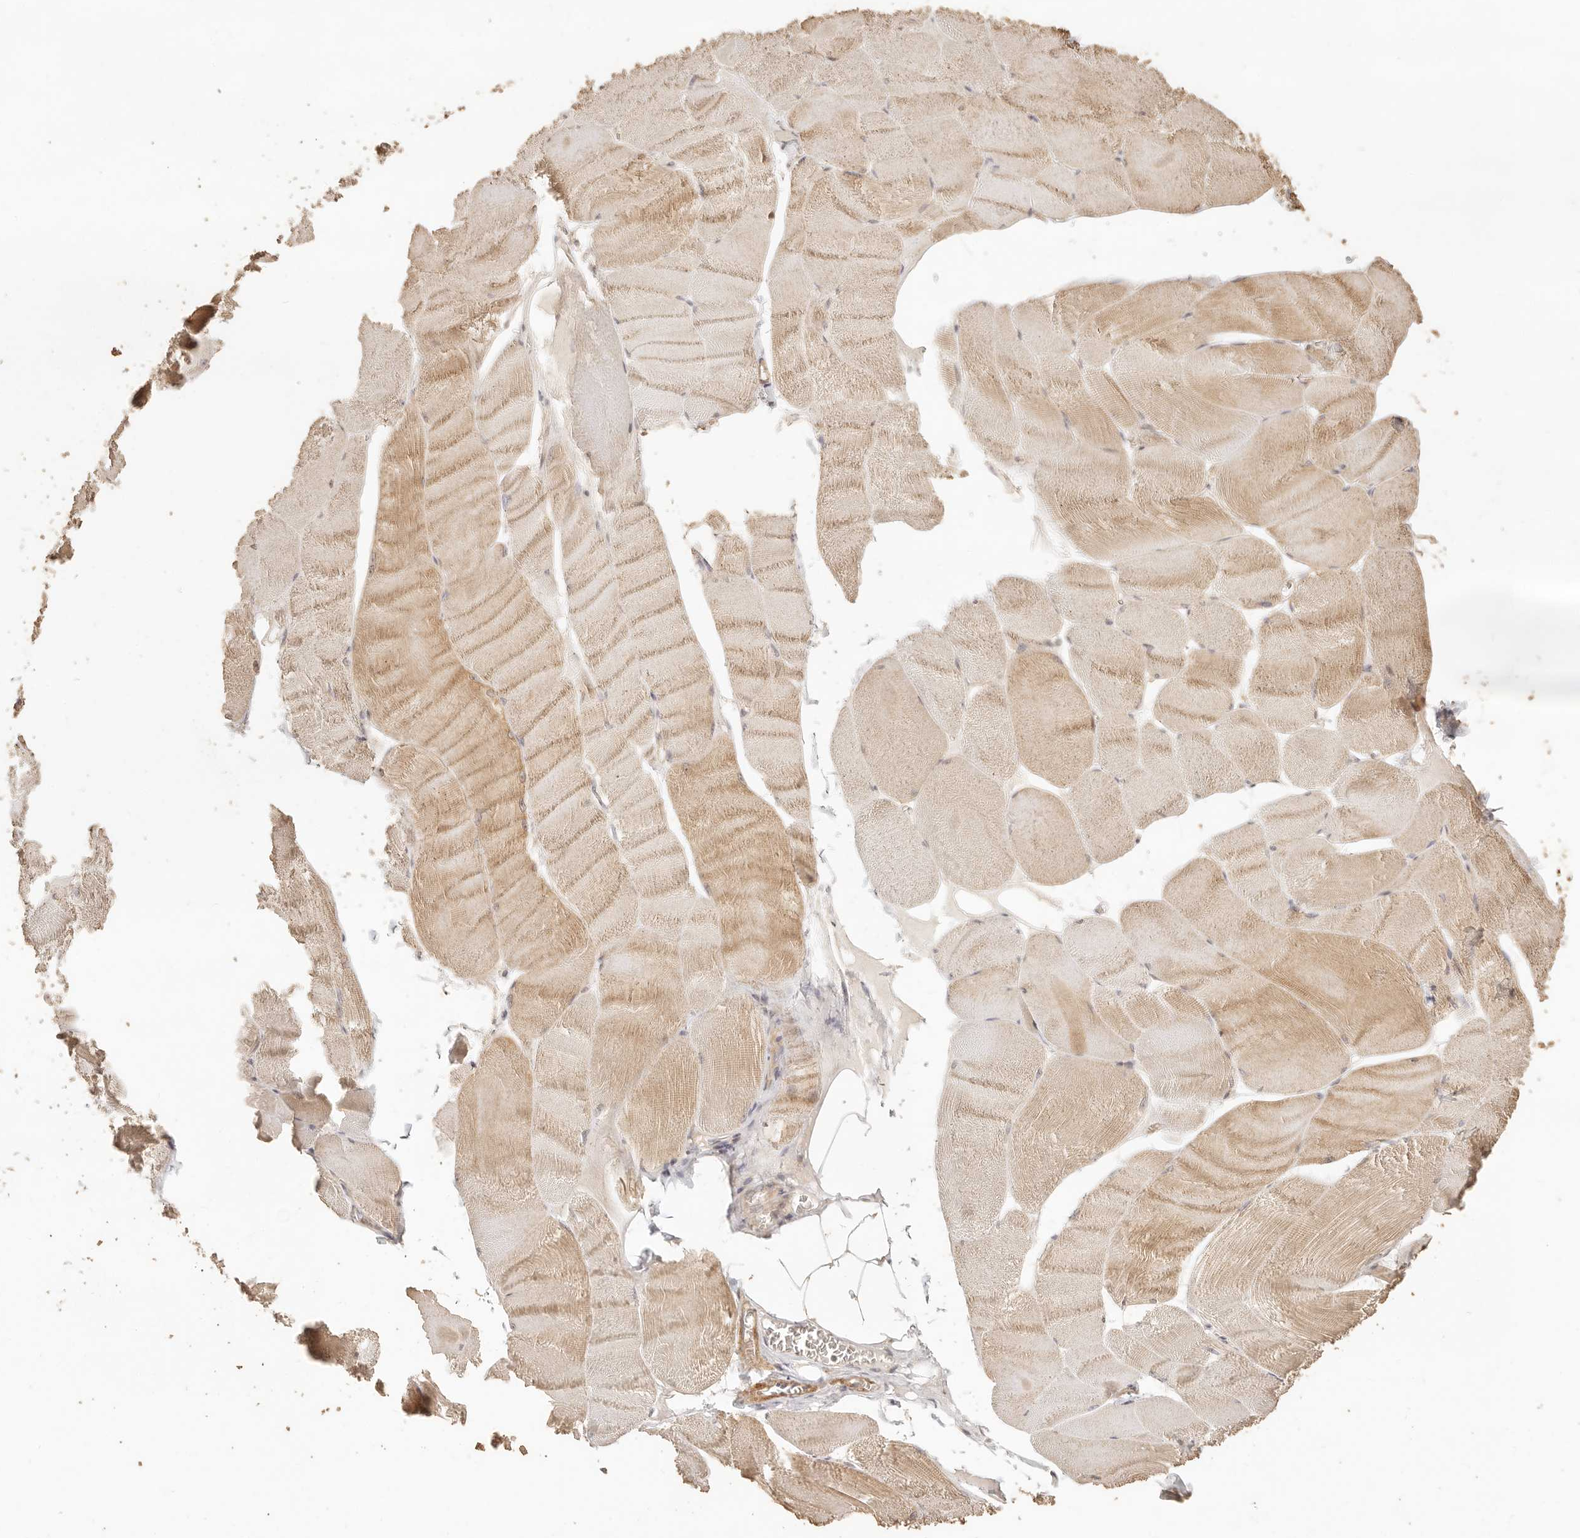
{"staining": {"intensity": "moderate", "quantity": "25%-75%", "location": "cytoplasmic/membranous"}, "tissue": "skeletal muscle", "cell_type": "Myocytes", "image_type": "normal", "snomed": [{"axis": "morphology", "description": "Normal tissue, NOS"}, {"axis": "morphology", "description": "Basal cell carcinoma"}, {"axis": "topography", "description": "Skeletal muscle"}], "caption": "An IHC photomicrograph of normal tissue is shown. Protein staining in brown highlights moderate cytoplasmic/membranous positivity in skeletal muscle within myocytes. (IHC, brightfield microscopy, high magnification).", "gene": "PTPN22", "patient": {"sex": "female", "age": 64}}